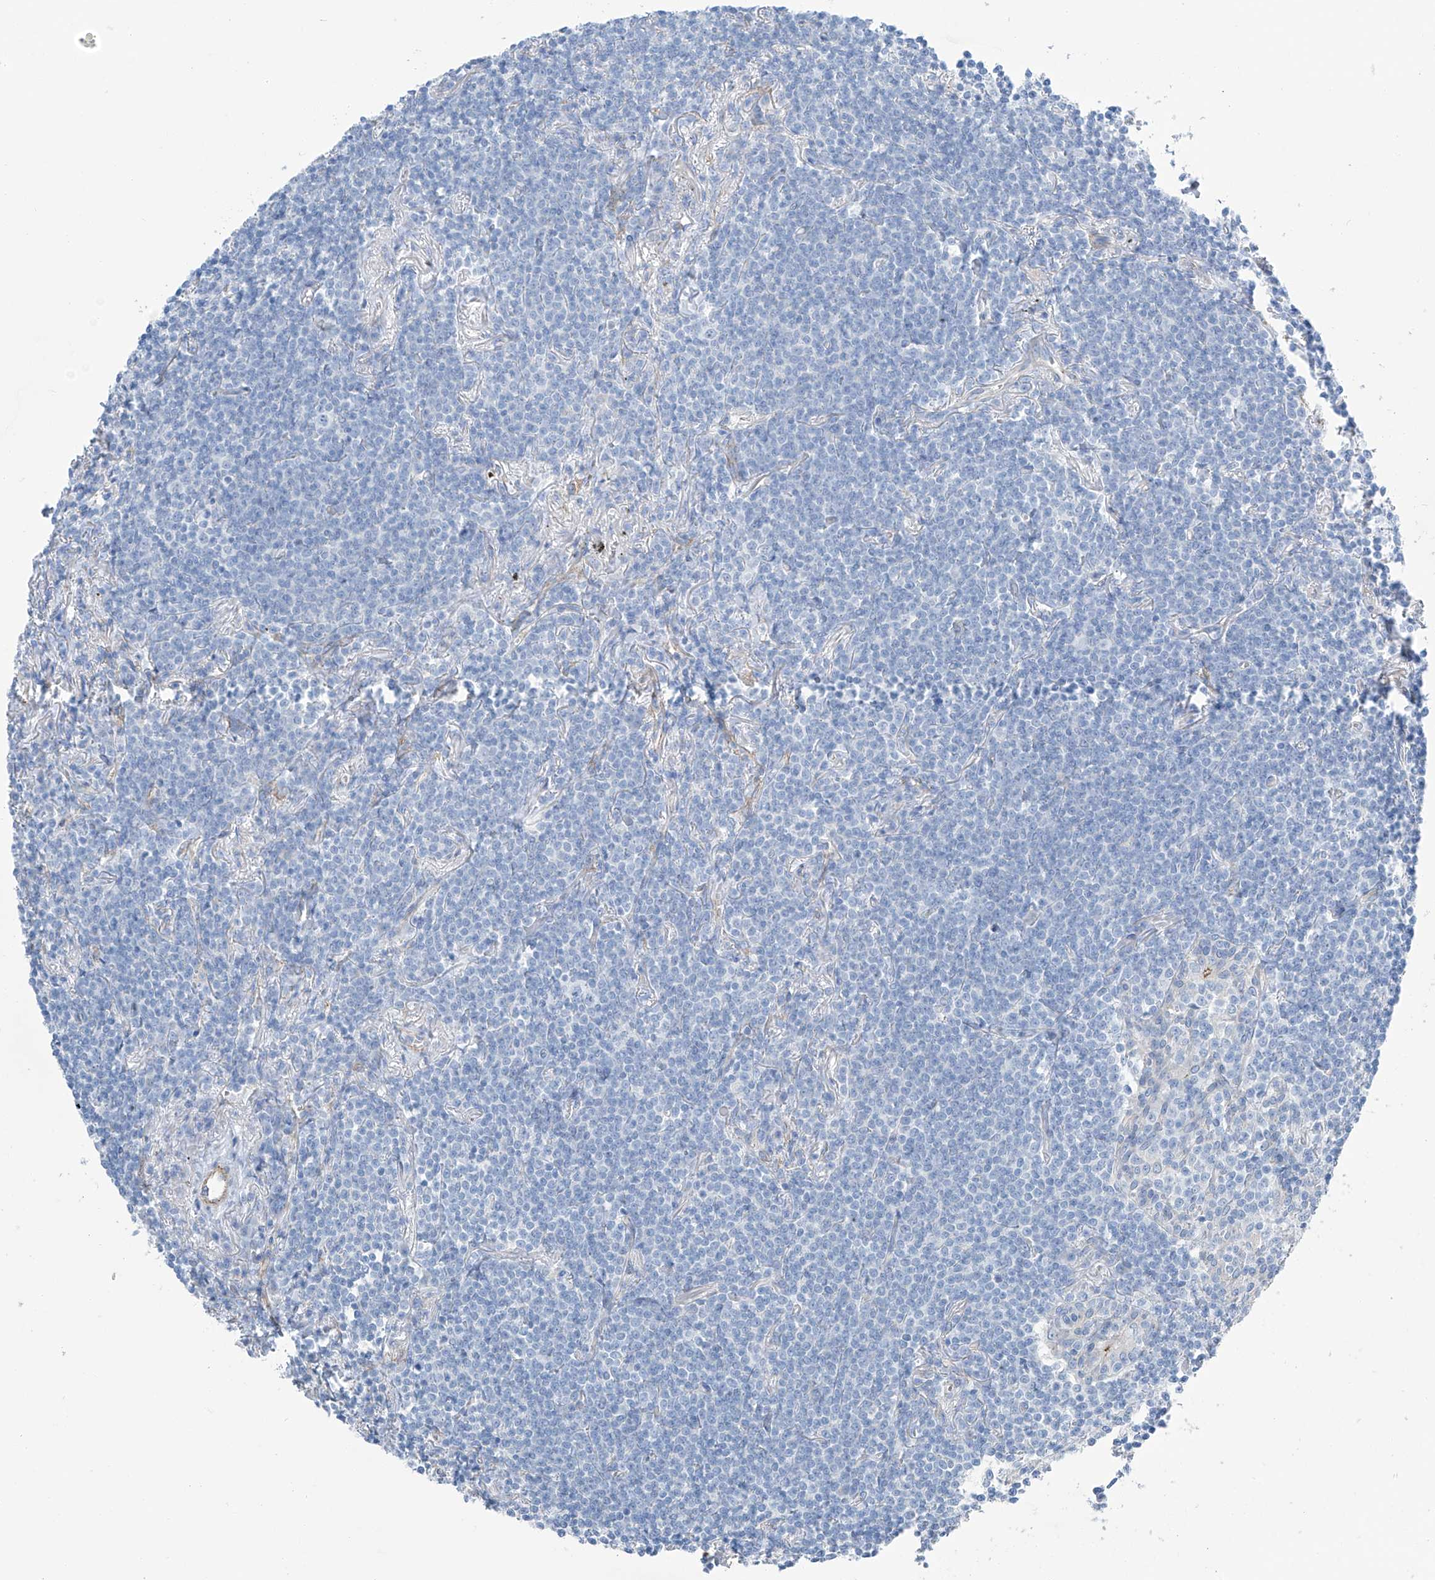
{"staining": {"intensity": "negative", "quantity": "none", "location": "none"}, "tissue": "lymphoma", "cell_type": "Tumor cells", "image_type": "cancer", "snomed": [{"axis": "morphology", "description": "Malignant lymphoma, non-Hodgkin's type, Low grade"}, {"axis": "topography", "description": "Lung"}], "caption": "IHC micrograph of neoplastic tissue: human lymphoma stained with DAB displays no significant protein staining in tumor cells.", "gene": "MAGI1", "patient": {"sex": "female", "age": 71}}